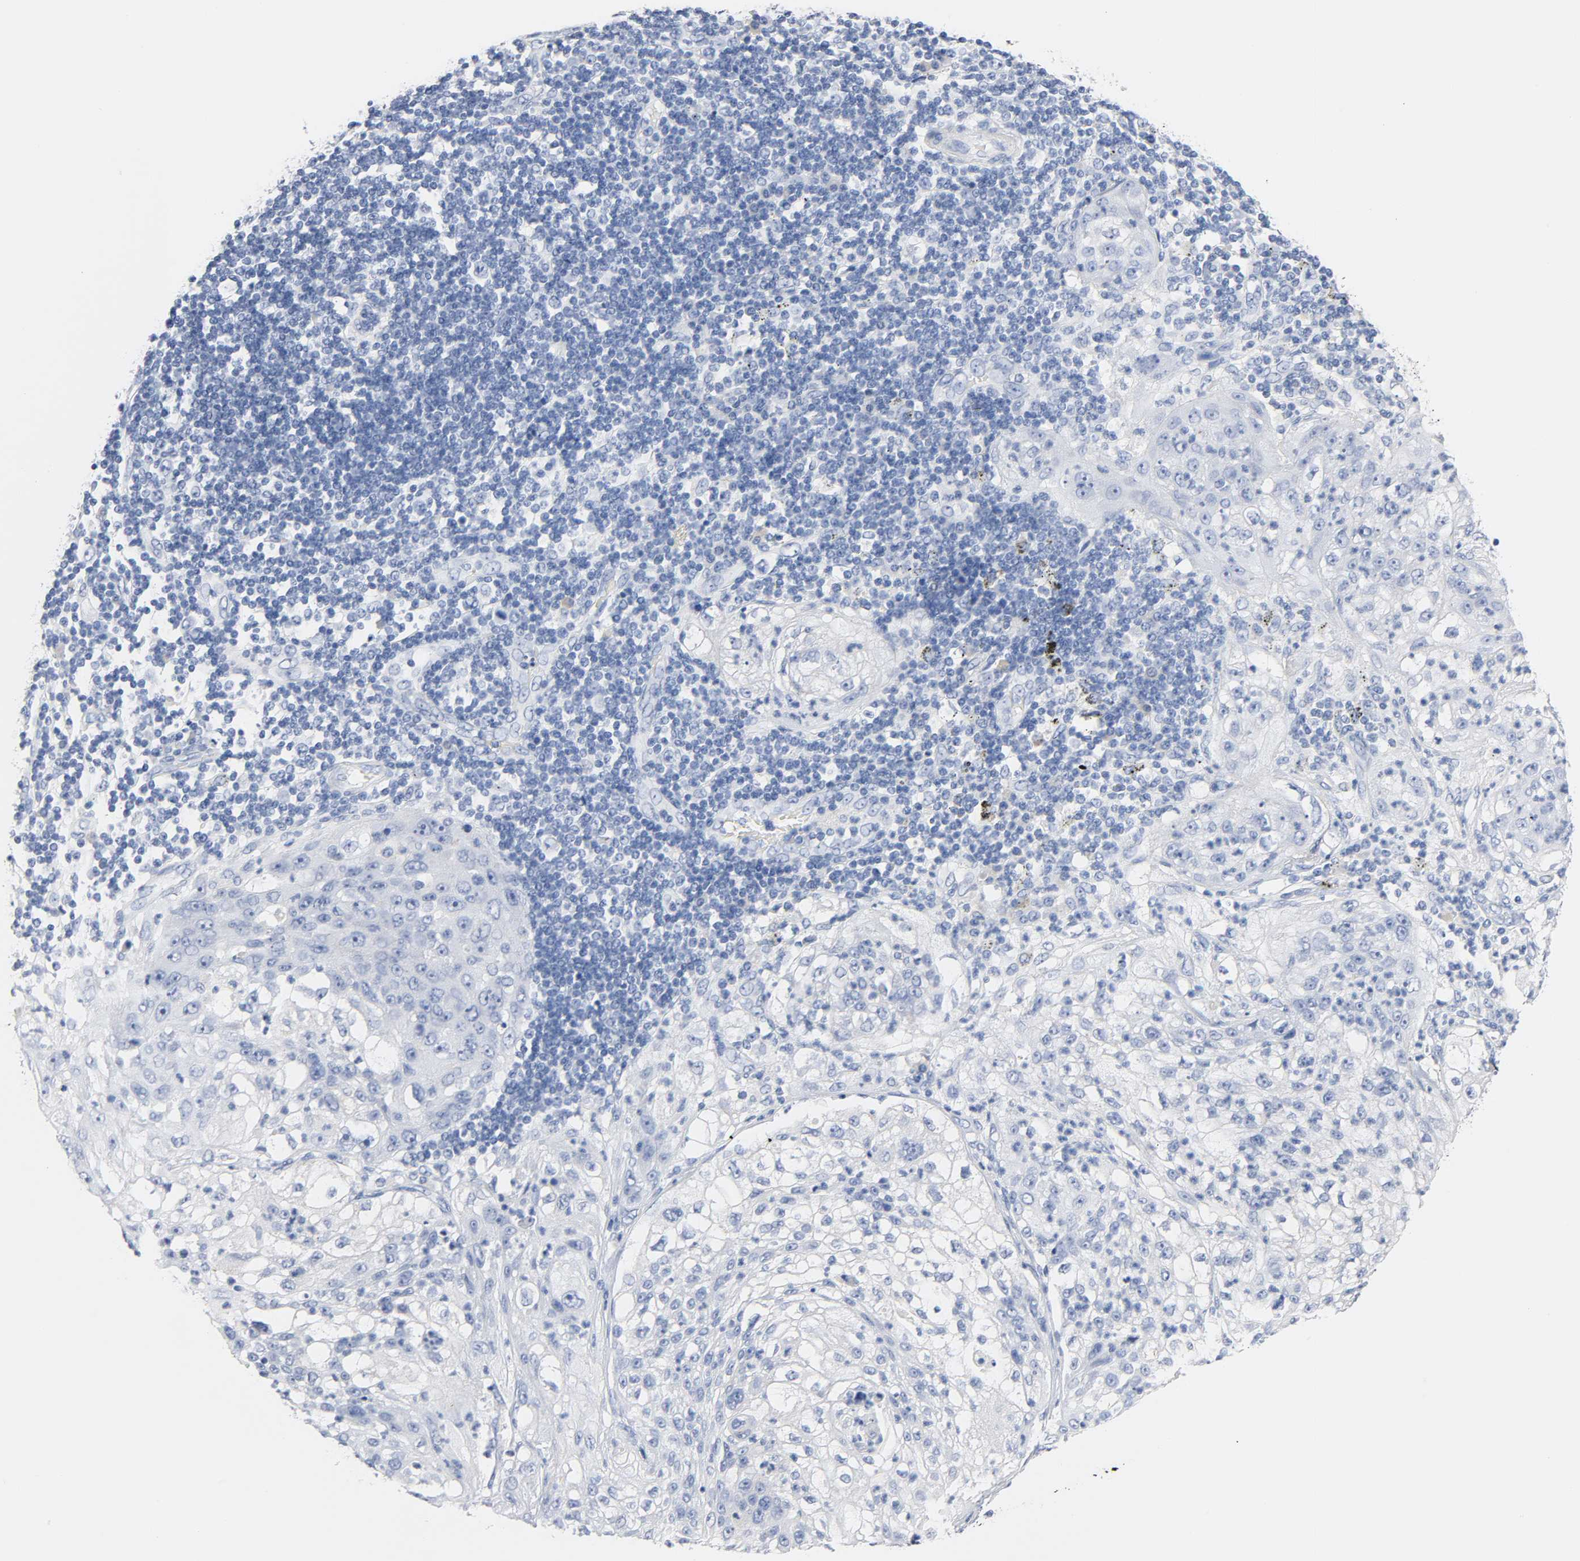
{"staining": {"intensity": "negative", "quantity": "none", "location": "none"}, "tissue": "lung cancer", "cell_type": "Tumor cells", "image_type": "cancer", "snomed": [{"axis": "morphology", "description": "Inflammation, NOS"}, {"axis": "morphology", "description": "Squamous cell carcinoma, NOS"}, {"axis": "topography", "description": "Lymph node"}, {"axis": "topography", "description": "Soft tissue"}, {"axis": "topography", "description": "Lung"}], "caption": "Histopathology image shows no significant protein expression in tumor cells of lung cancer (squamous cell carcinoma).", "gene": "ACP3", "patient": {"sex": "male", "age": 66}}